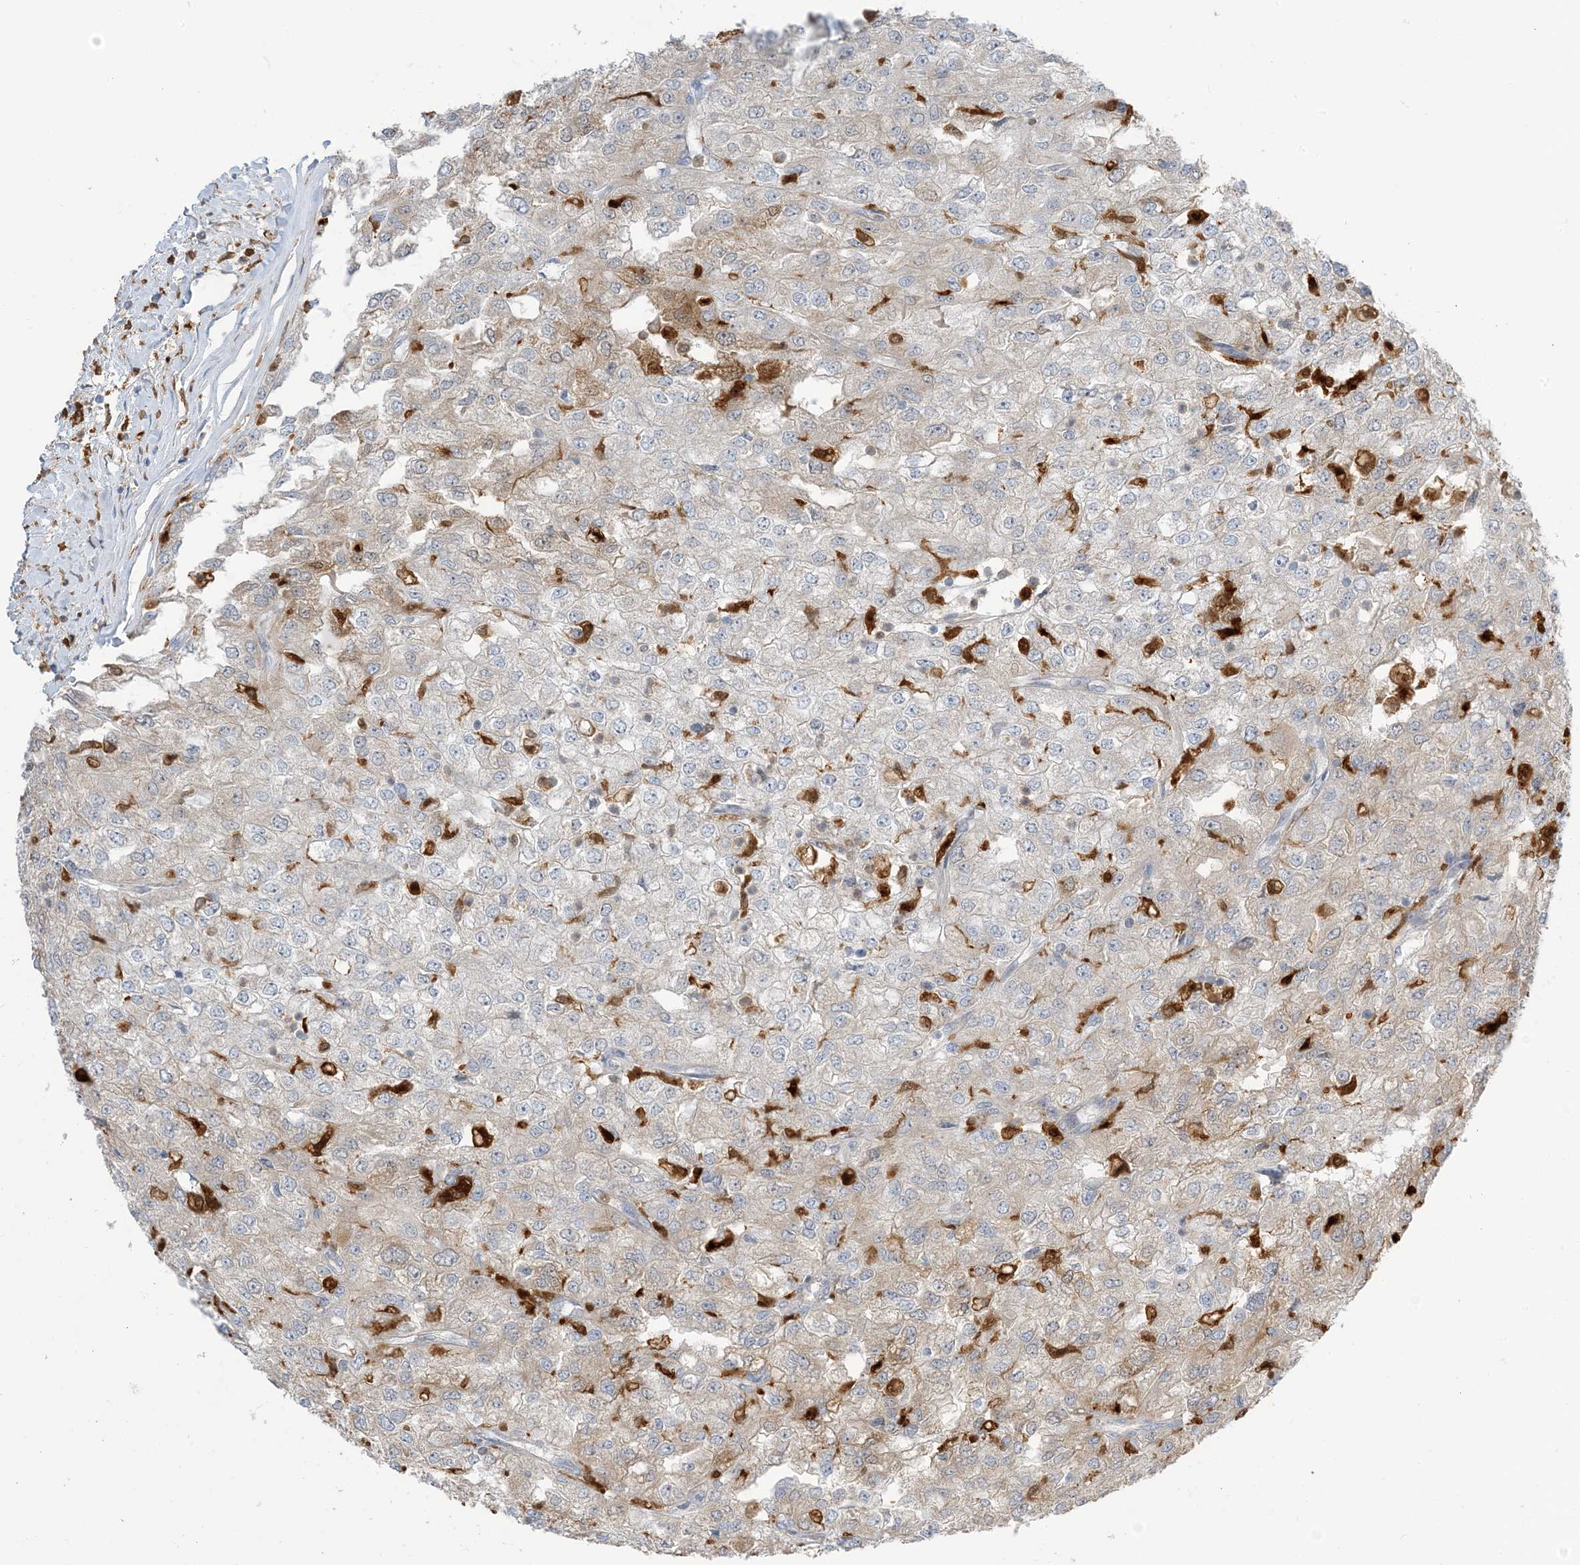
{"staining": {"intensity": "weak", "quantity": "<25%", "location": "cytoplasmic/membranous"}, "tissue": "renal cancer", "cell_type": "Tumor cells", "image_type": "cancer", "snomed": [{"axis": "morphology", "description": "Adenocarcinoma, NOS"}, {"axis": "topography", "description": "Kidney"}], "caption": "This is a image of immunohistochemistry staining of renal cancer (adenocarcinoma), which shows no expression in tumor cells.", "gene": "NAGK", "patient": {"sex": "female", "age": 54}}